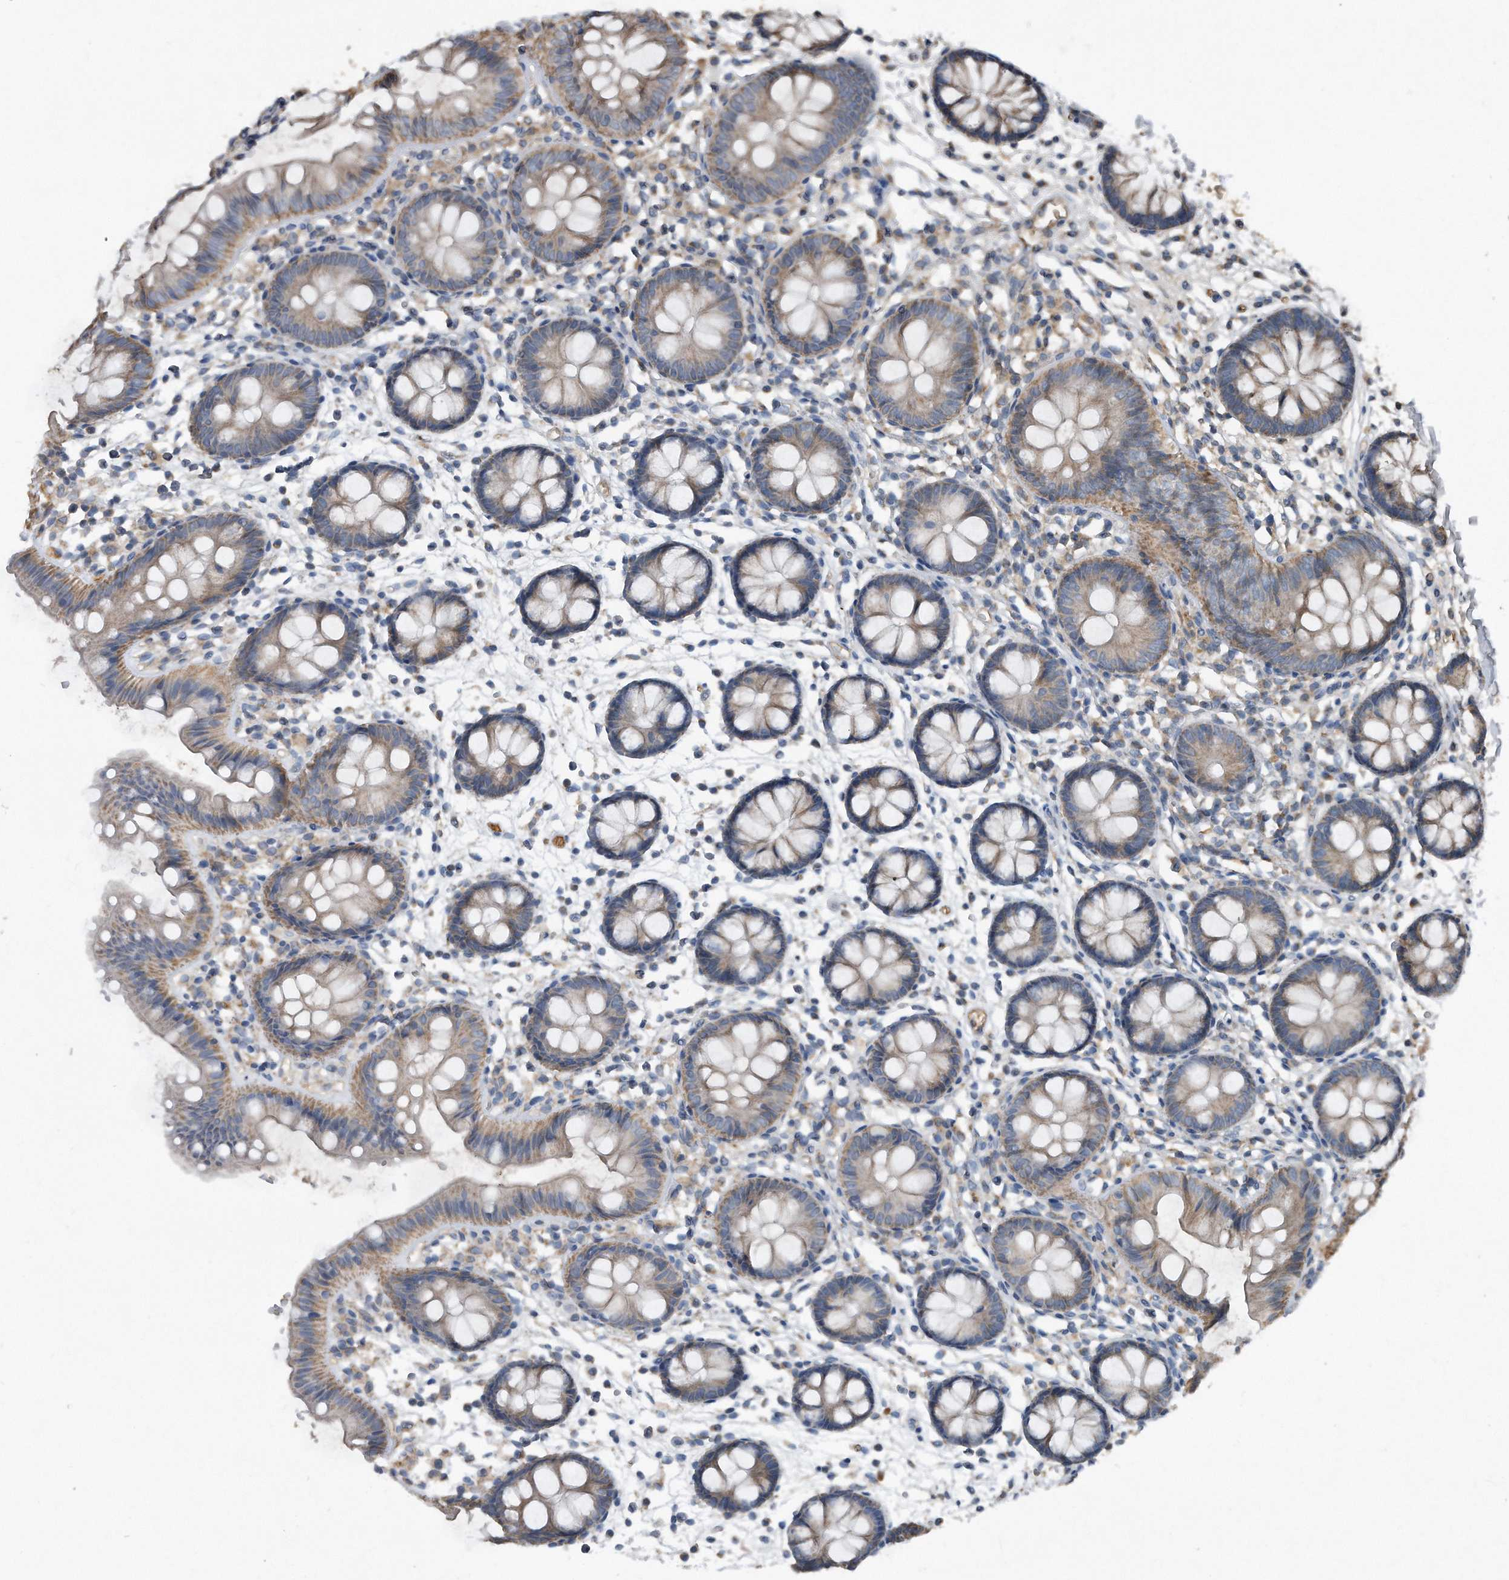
{"staining": {"intensity": "weak", "quantity": ">75%", "location": "cytoplasmic/membranous"}, "tissue": "colon", "cell_type": "Endothelial cells", "image_type": "normal", "snomed": [{"axis": "morphology", "description": "Normal tissue, NOS"}, {"axis": "topography", "description": "Colon"}], "caption": "High-magnification brightfield microscopy of unremarkable colon stained with DAB (3,3'-diaminobenzidine) (brown) and counterstained with hematoxylin (blue). endothelial cells exhibit weak cytoplasmic/membranous positivity is seen in about>75% of cells.", "gene": "SDHA", "patient": {"sex": "male", "age": 56}}